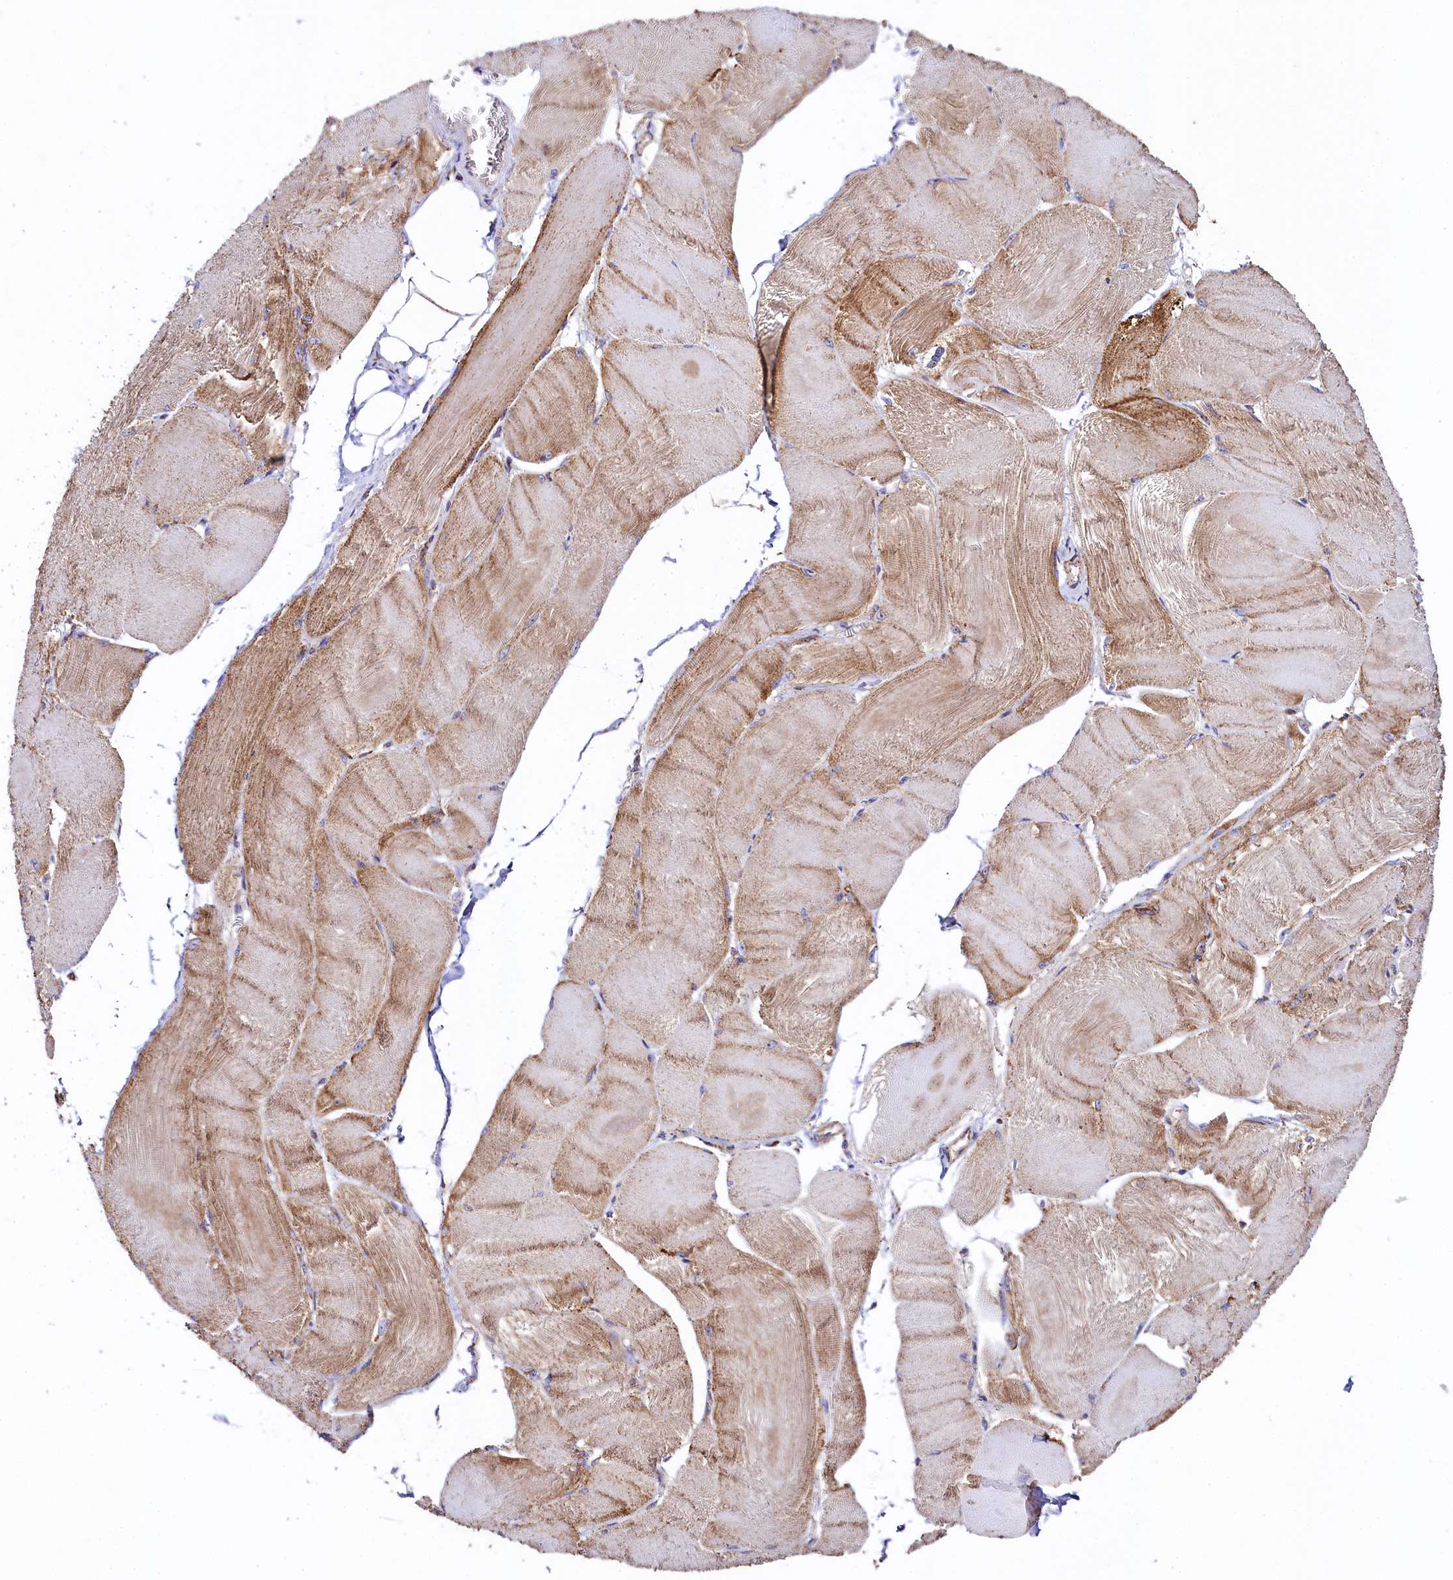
{"staining": {"intensity": "moderate", "quantity": "25%-75%", "location": "cytoplasmic/membranous"}, "tissue": "skeletal muscle", "cell_type": "Myocytes", "image_type": "normal", "snomed": [{"axis": "morphology", "description": "Normal tissue, NOS"}, {"axis": "morphology", "description": "Basal cell carcinoma"}, {"axis": "topography", "description": "Skeletal muscle"}], "caption": "Immunohistochemical staining of benign skeletal muscle exhibits 25%-75% levels of moderate cytoplasmic/membranous protein positivity in approximately 25%-75% of myocytes. (Brightfield microscopy of DAB IHC at high magnification).", "gene": "CLYBL", "patient": {"sex": "female", "age": 64}}